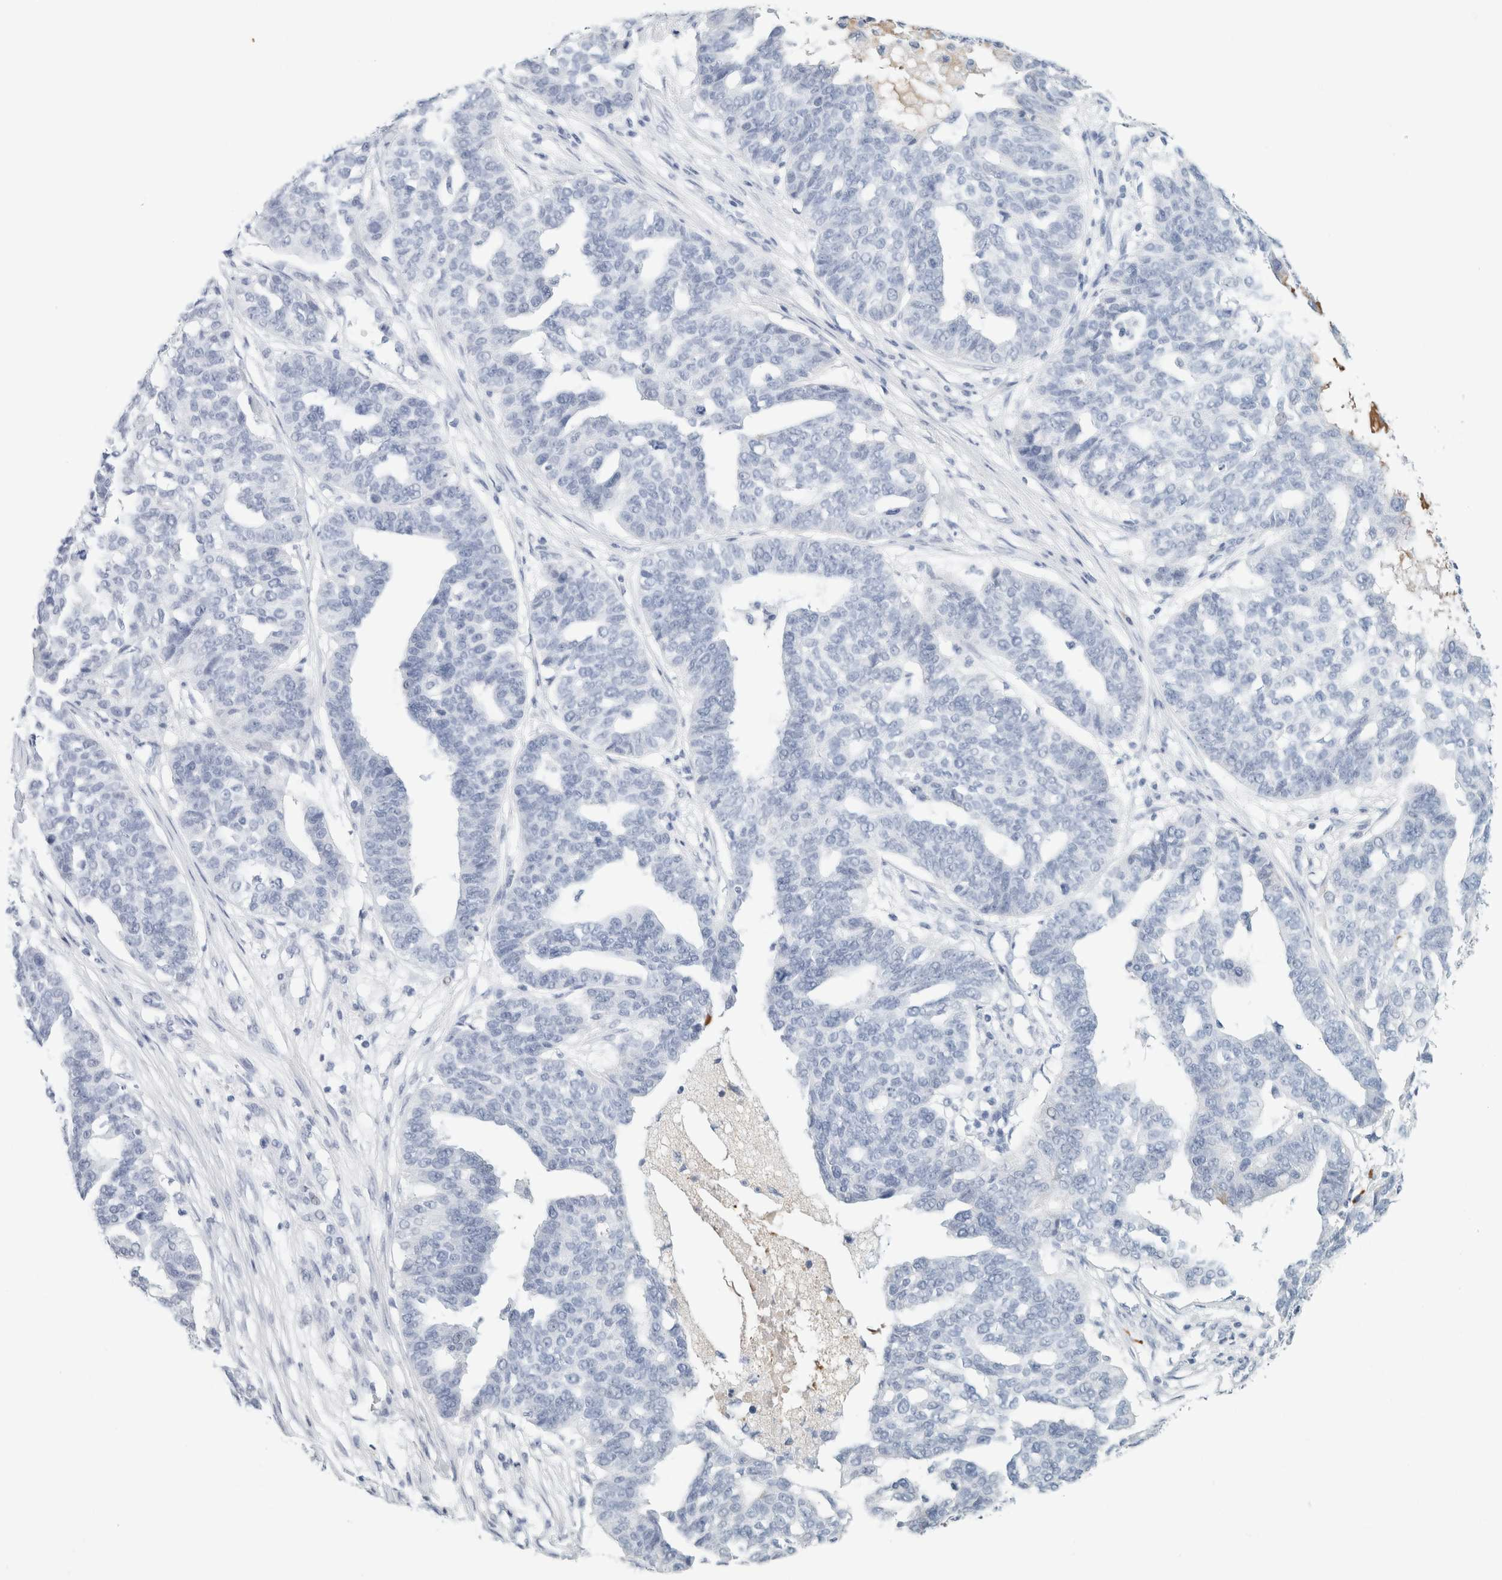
{"staining": {"intensity": "negative", "quantity": "none", "location": "none"}, "tissue": "ovarian cancer", "cell_type": "Tumor cells", "image_type": "cancer", "snomed": [{"axis": "morphology", "description": "Cystadenocarcinoma, serous, NOS"}, {"axis": "topography", "description": "Ovary"}], "caption": "Ovarian cancer was stained to show a protein in brown. There is no significant positivity in tumor cells. The staining is performed using DAB brown chromogen with nuclei counter-stained in using hematoxylin.", "gene": "IL6", "patient": {"sex": "female", "age": 59}}